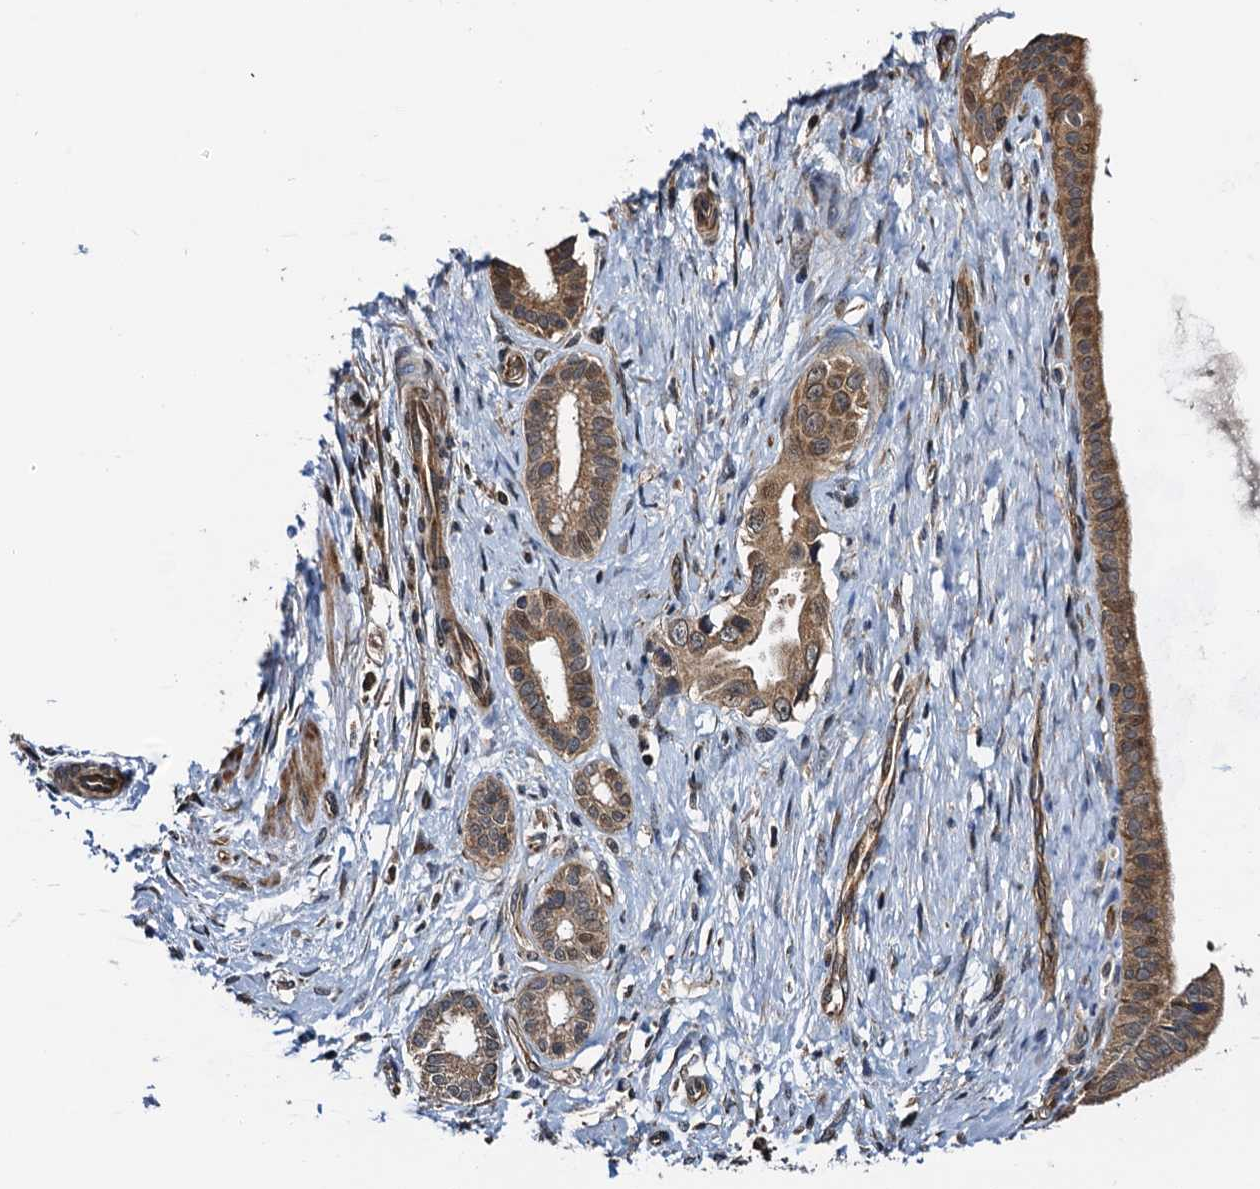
{"staining": {"intensity": "moderate", "quantity": ">75%", "location": "cytoplasmic/membranous"}, "tissue": "pancreatic cancer", "cell_type": "Tumor cells", "image_type": "cancer", "snomed": [{"axis": "morphology", "description": "Adenocarcinoma, NOS"}, {"axis": "topography", "description": "Pancreas"}], "caption": "Immunohistochemistry (DAB) staining of human adenocarcinoma (pancreatic) demonstrates moderate cytoplasmic/membranous protein staining in about >75% of tumor cells.", "gene": "NAA16", "patient": {"sex": "female", "age": 55}}